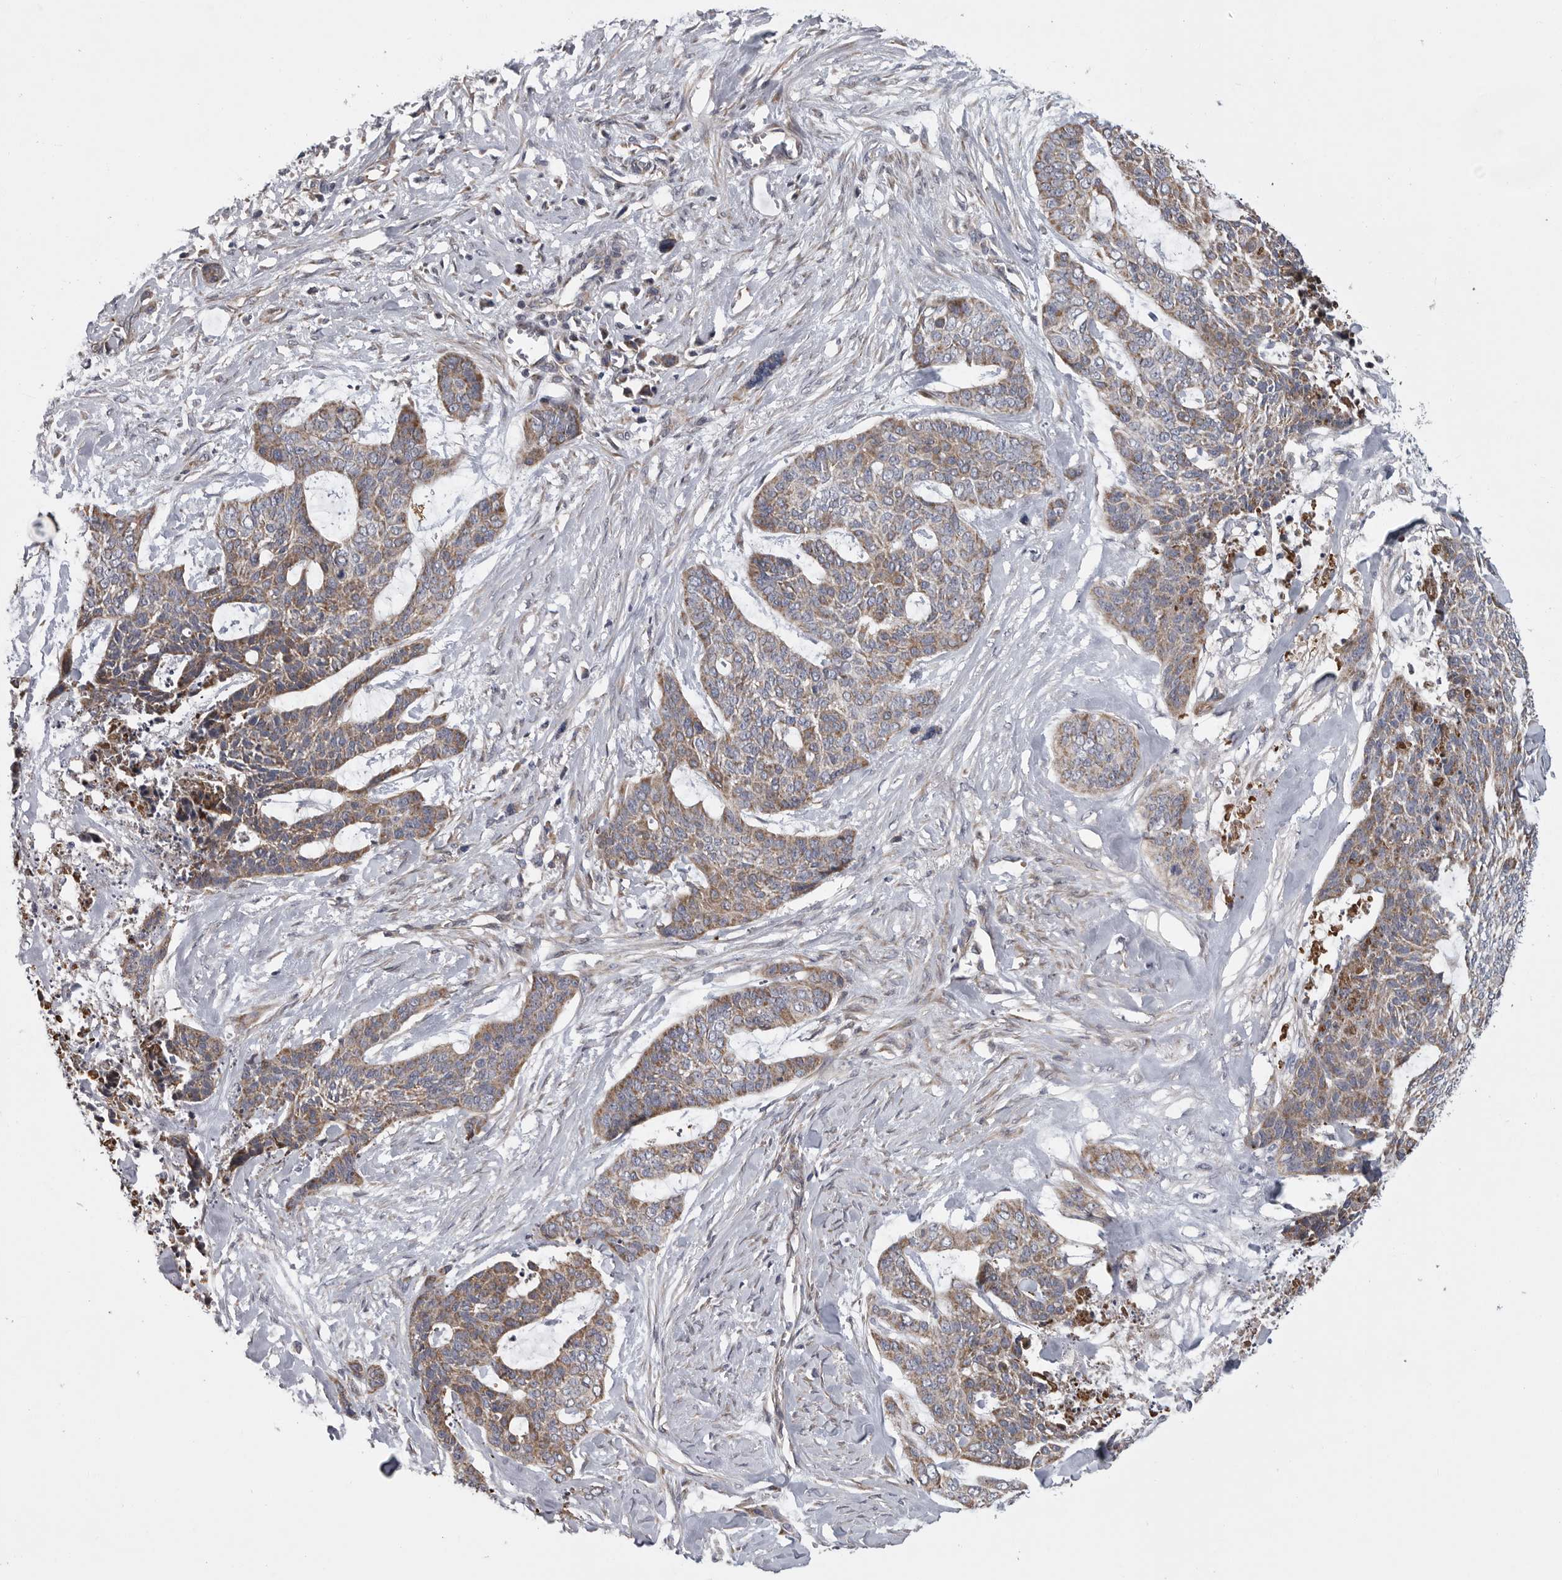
{"staining": {"intensity": "moderate", "quantity": ">75%", "location": "cytoplasmic/membranous"}, "tissue": "skin cancer", "cell_type": "Tumor cells", "image_type": "cancer", "snomed": [{"axis": "morphology", "description": "Basal cell carcinoma"}, {"axis": "topography", "description": "Skin"}], "caption": "Brown immunohistochemical staining in skin cancer displays moderate cytoplasmic/membranous positivity in about >75% of tumor cells. The protein of interest is stained brown, and the nuclei are stained in blue (DAB (3,3'-diaminobenzidine) IHC with brightfield microscopy, high magnification).", "gene": "CRP", "patient": {"sex": "female", "age": 64}}